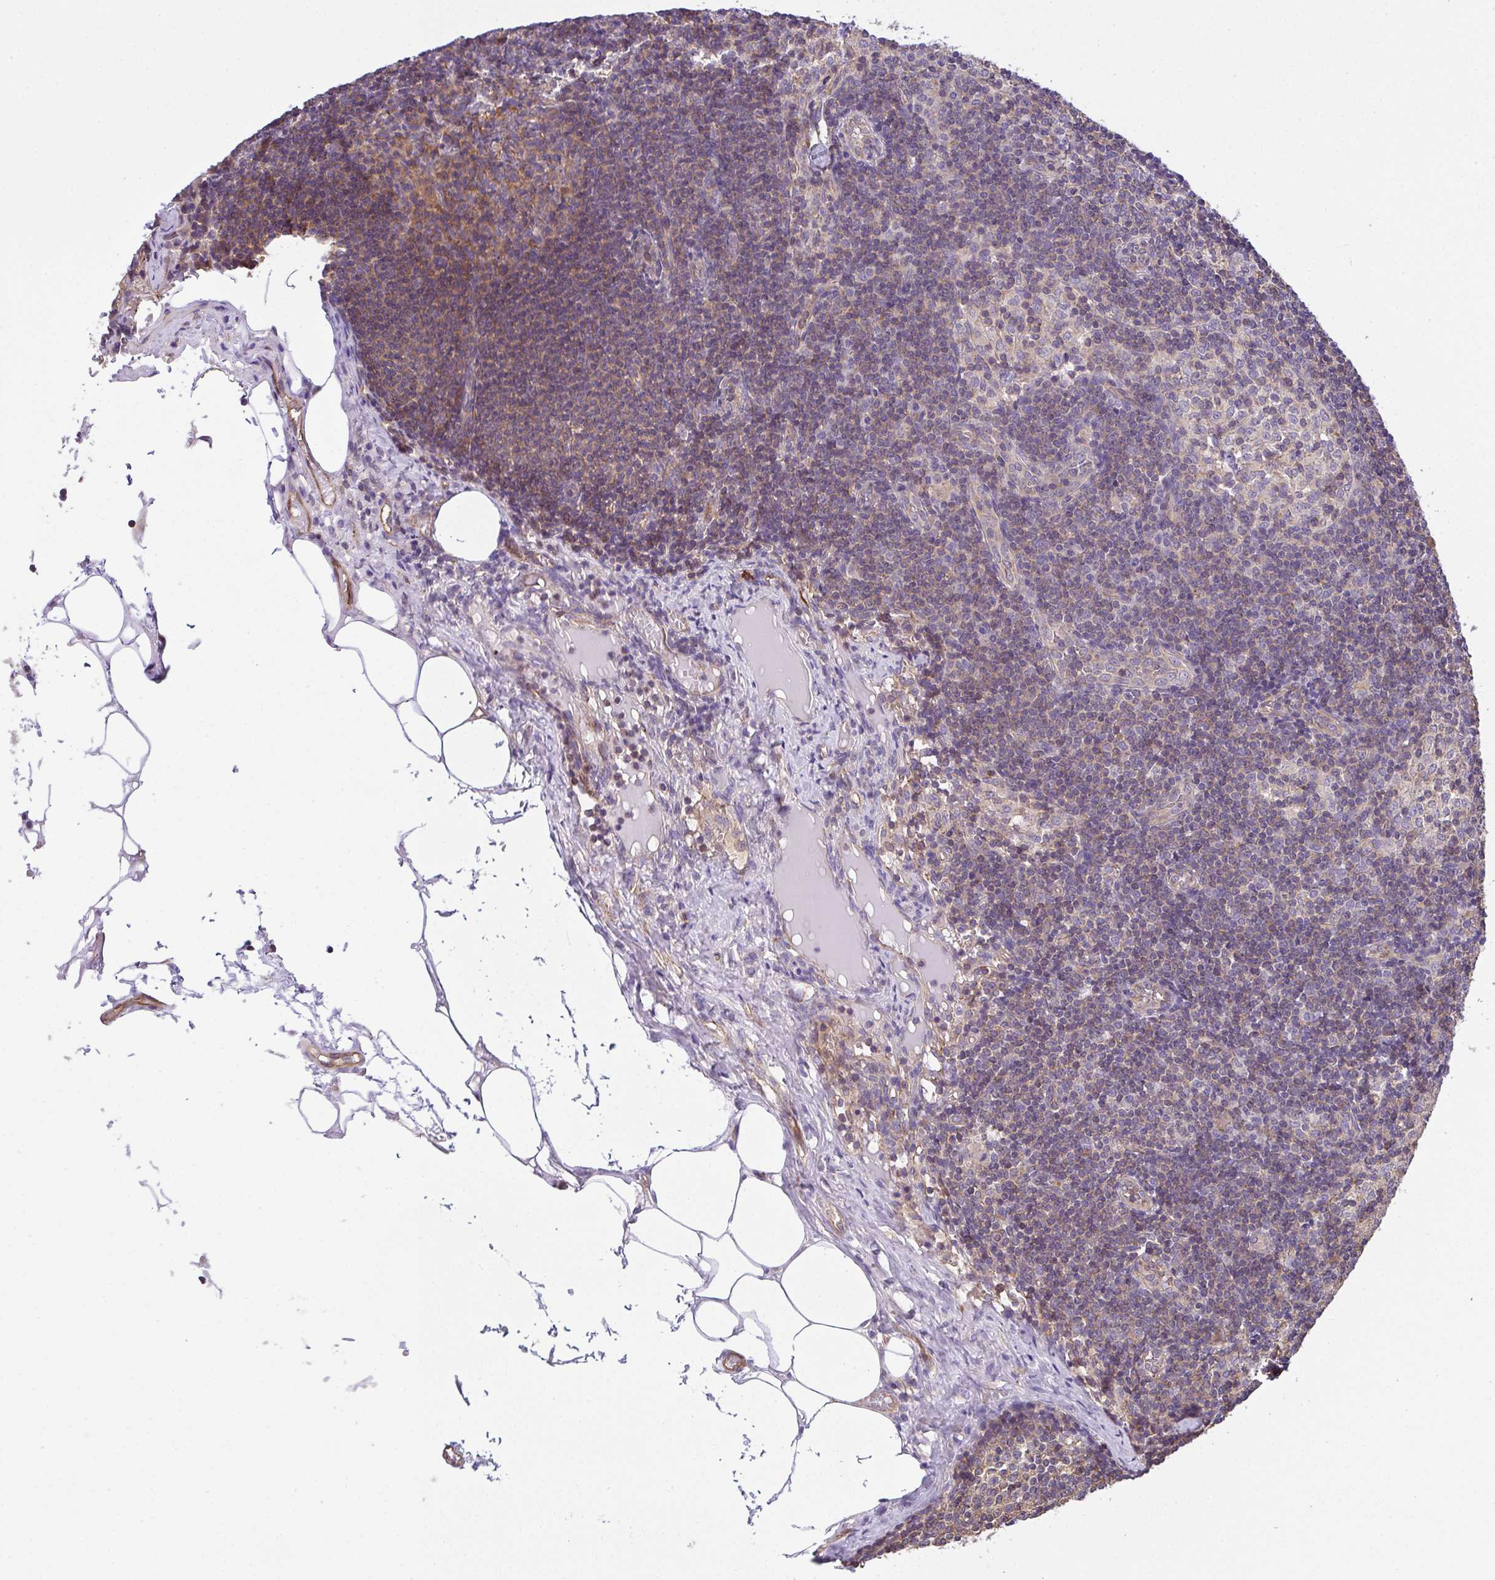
{"staining": {"intensity": "negative", "quantity": "none", "location": "none"}, "tissue": "lymph node", "cell_type": "Germinal center cells", "image_type": "normal", "snomed": [{"axis": "morphology", "description": "Normal tissue, NOS"}, {"axis": "topography", "description": "Lymph node"}], "caption": "High magnification brightfield microscopy of normal lymph node stained with DAB (brown) and counterstained with hematoxylin (blue): germinal center cells show no significant expression. (DAB (3,3'-diaminobenzidine) immunohistochemistry (IHC) visualized using brightfield microscopy, high magnification).", "gene": "TMEM229A", "patient": {"sex": "female", "age": 31}}